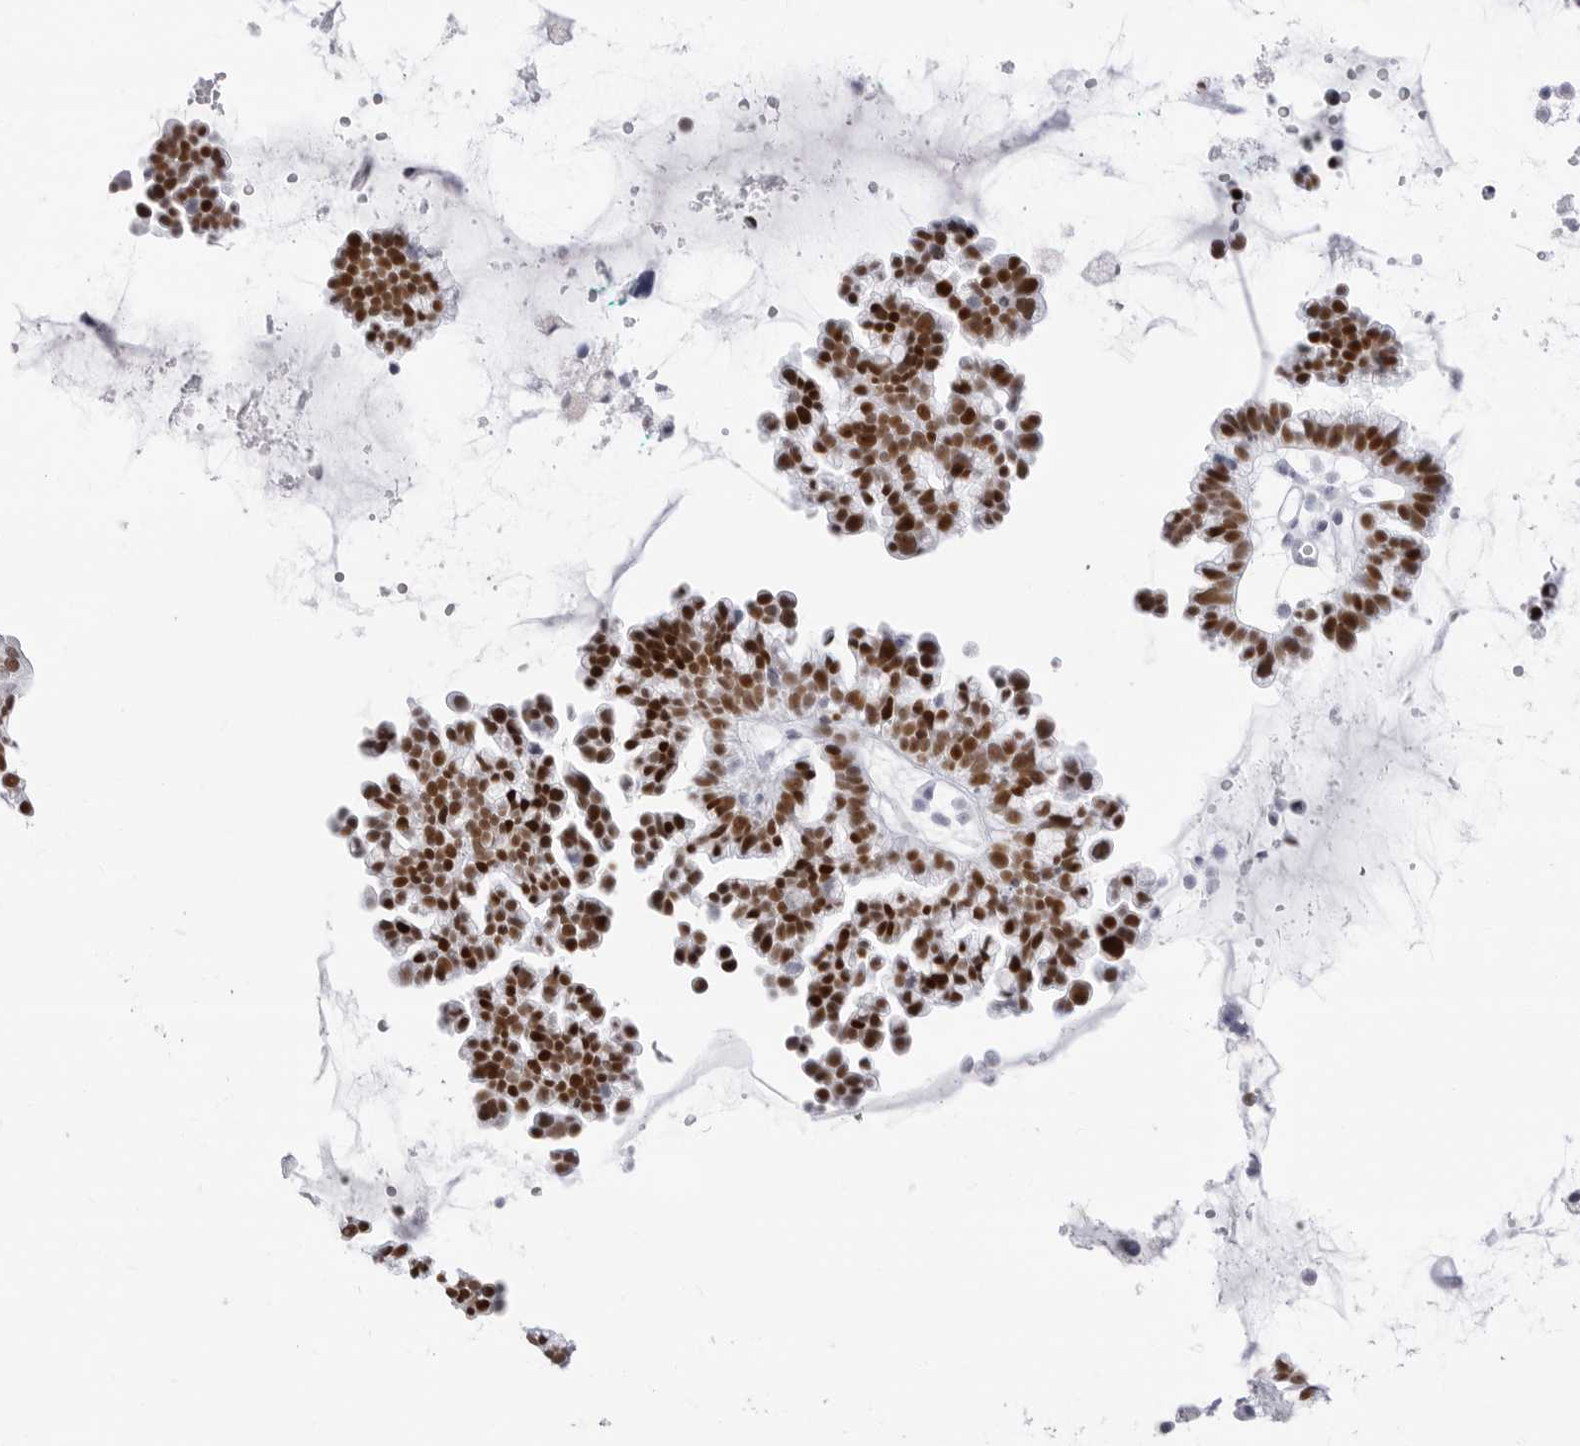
{"staining": {"intensity": "strong", "quantity": ">75%", "location": "nuclear"}, "tissue": "ovarian cancer", "cell_type": "Tumor cells", "image_type": "cancer", "snomed": [{"axis": "morphology", "description": "Cystadenocarcinoma, serous, NOS"}, {"axis": "topography", "description": "Ovary"}], "caption": "Protein staining of serous cystadenocarcinoma (ovarian) tissue demonstrates strong nuclear positivity in about >75% of tumor cells. (brown staining indicates protein expression, while blue staining denotes nuclei).", "gene": "NASP", "patient": {"sex": "female", "age": 56}}